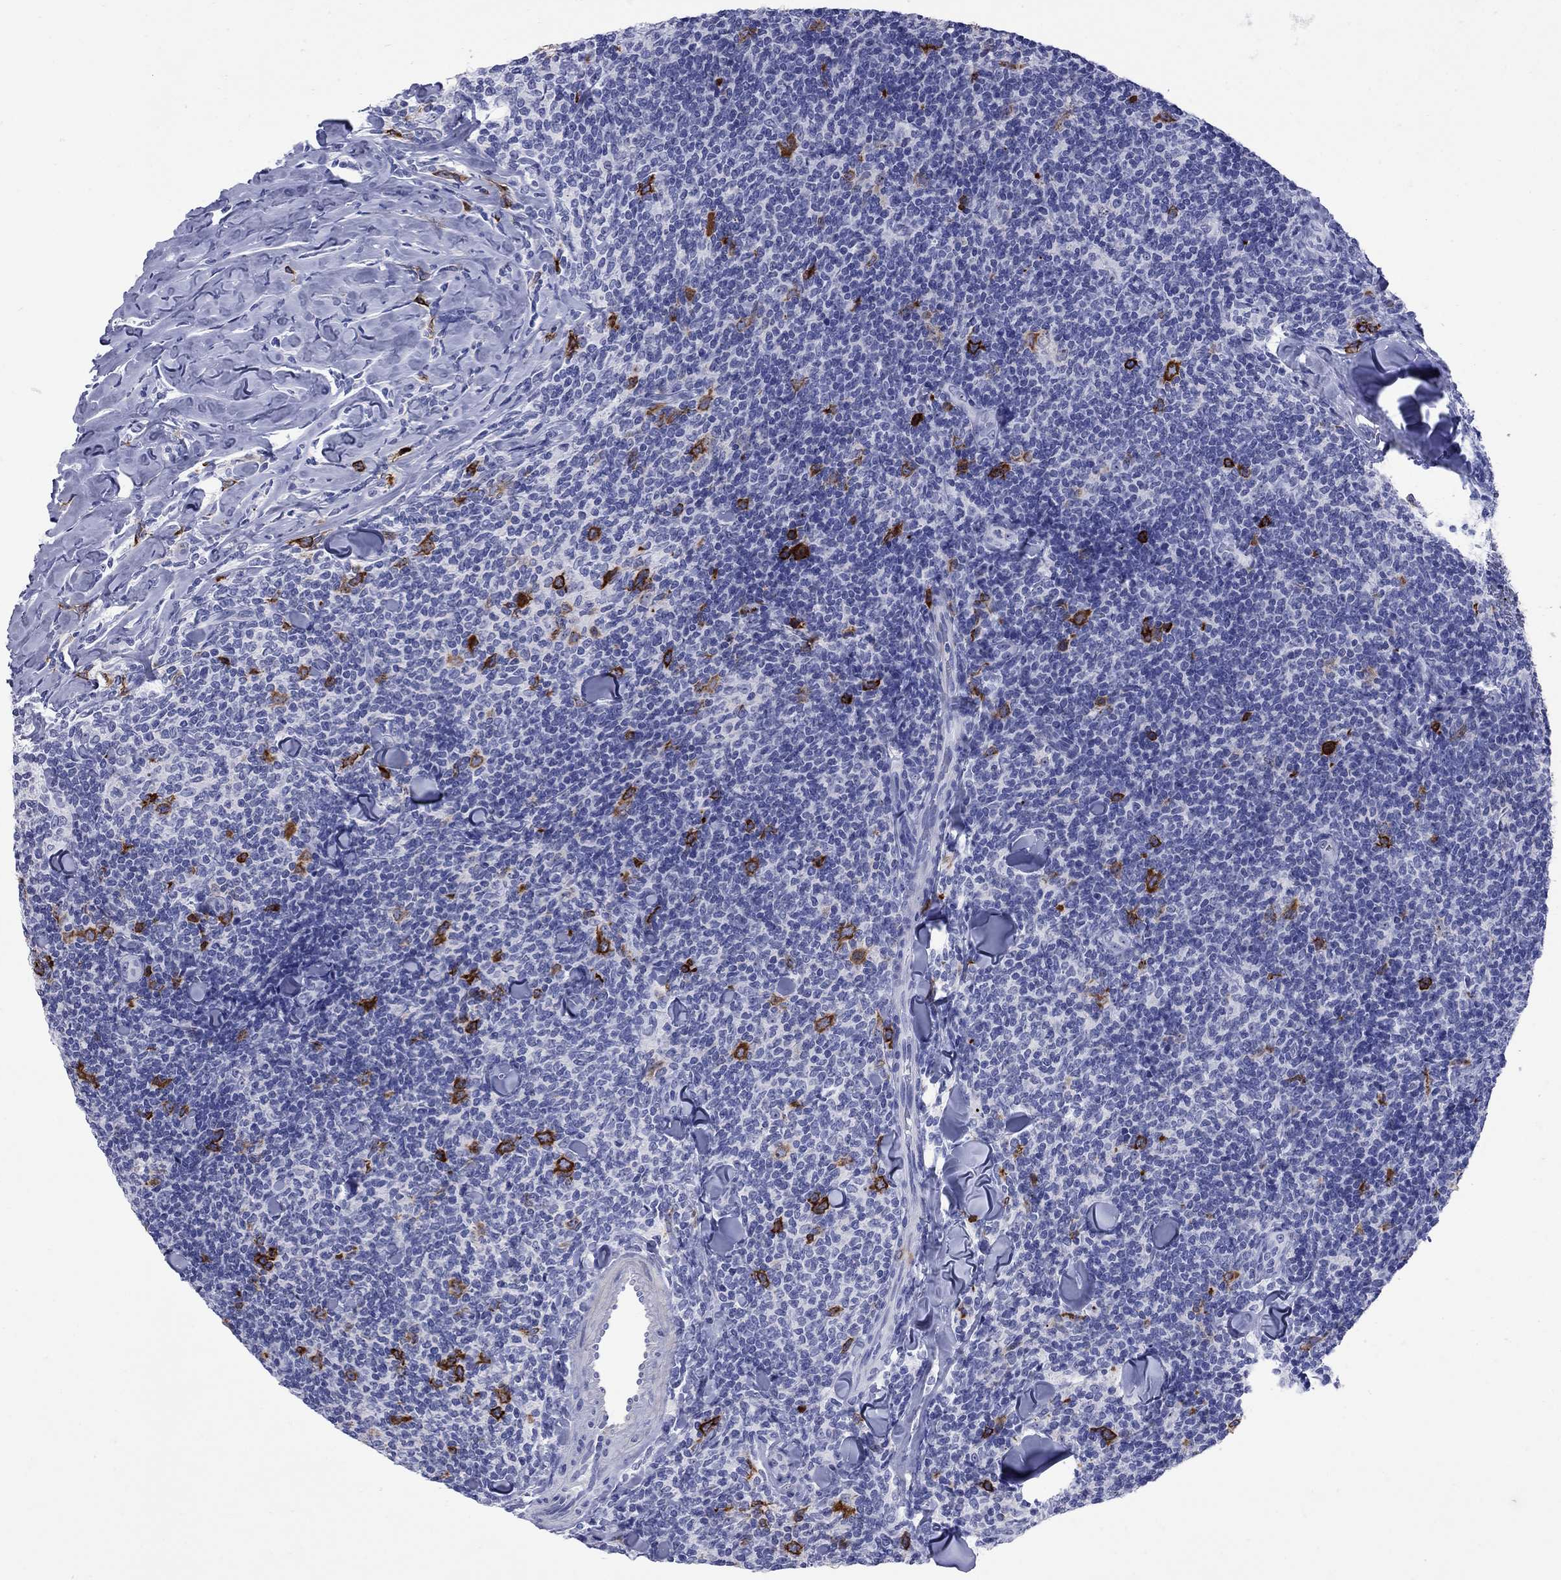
{"staining": {"intensity": "strong", "quantity": "<25%", "location": "cytoplasmic/membranous"}, "tissue": "lymphoma", "cell_type": "Tumor cells", "image_type": "cancer", "snomed": [{"axis": "morphology", "description": "Malignant lymphoma, non-Hodgkin's type, Low grade"}, {"axis": "topography", "description": "Lymph node"}], "caption": "High-power microscopy captured an immunohistochemistry (IHC) photomicrograph of lymphoma, revealing strong cytoplasmic/membranous positivity in approximately <25% of tumor cells.", "gene": "TACC3", "patient": {"sex": "female", "age": 56}}